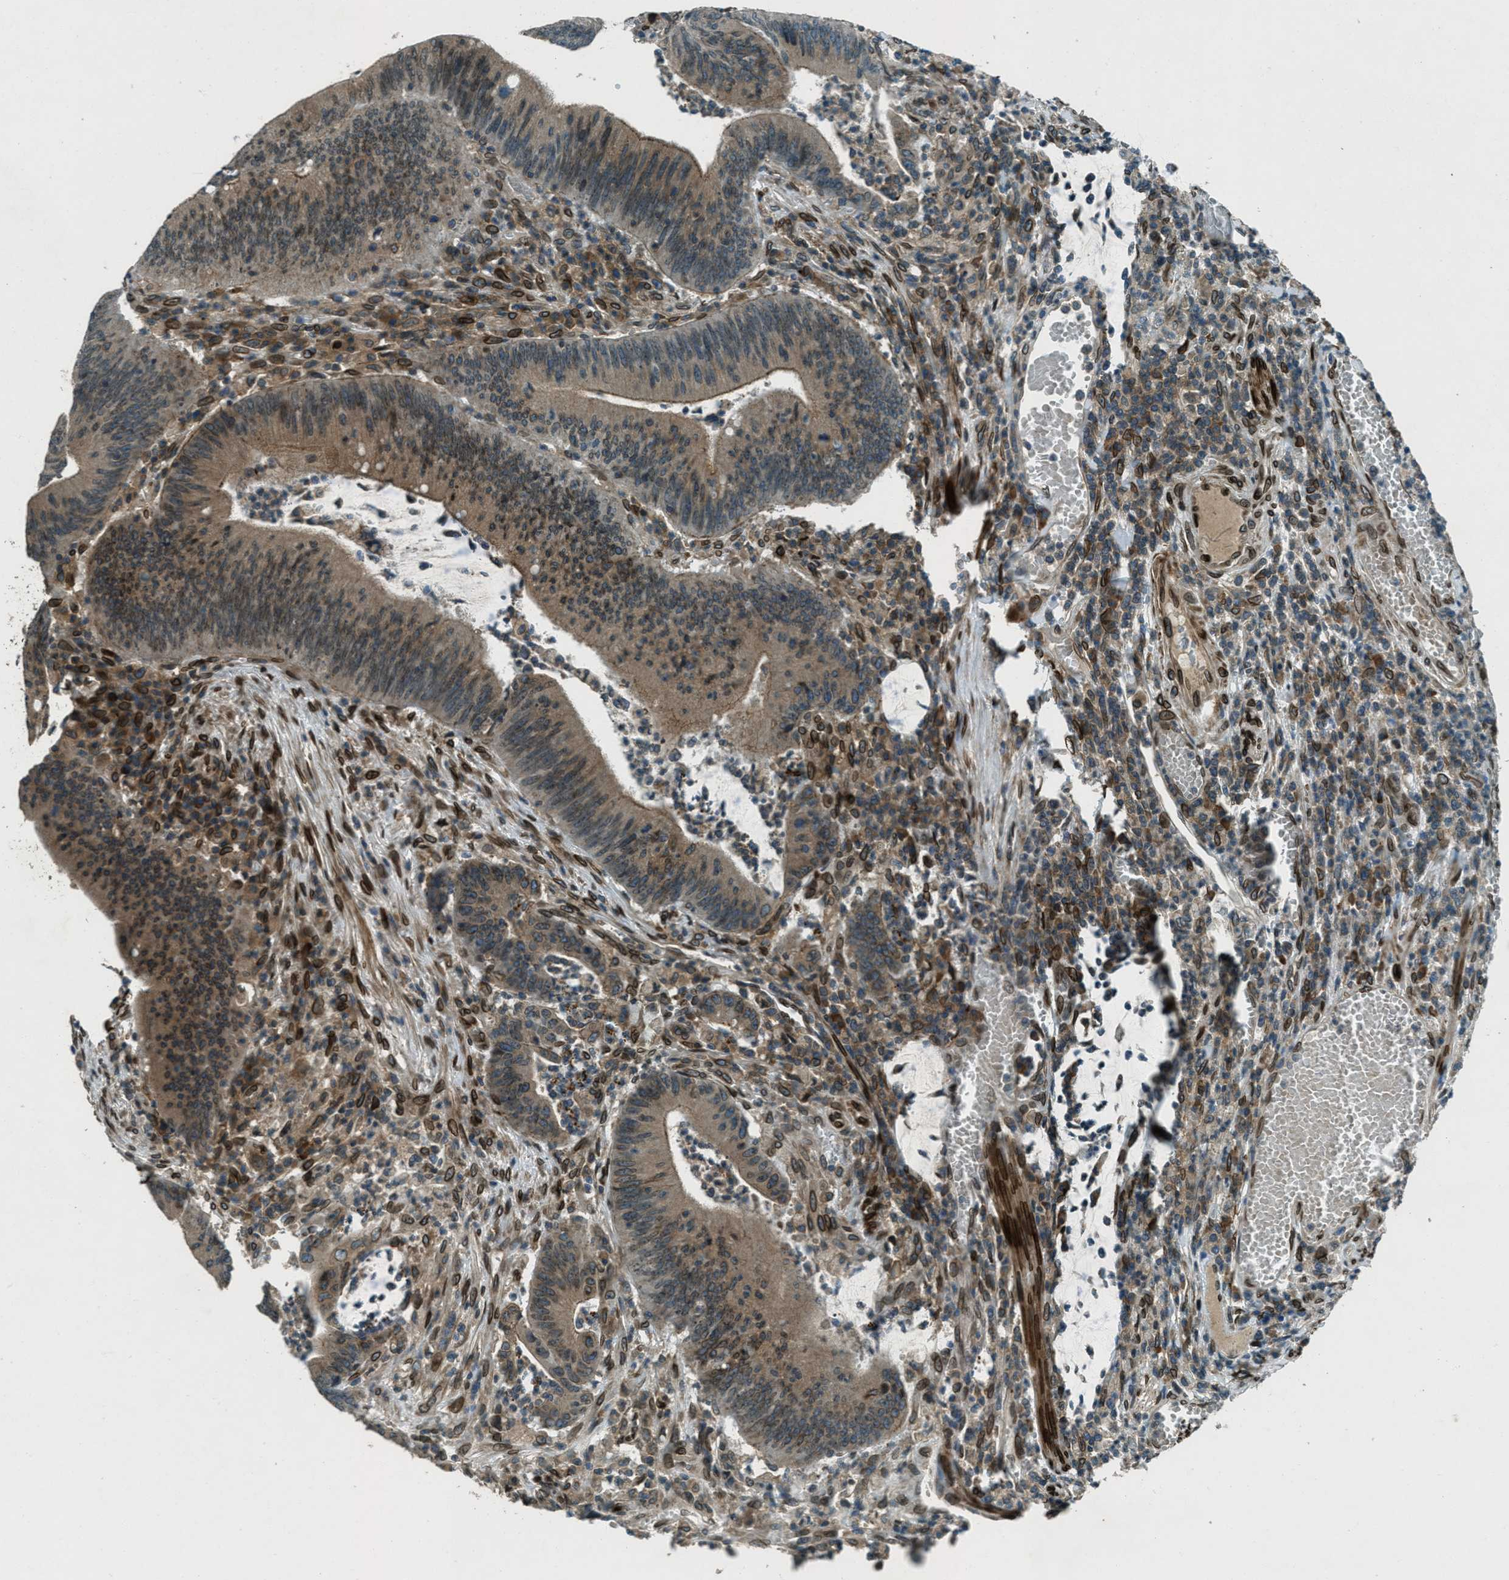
{"staining": {"intensity": "moderate", "quantity": ">75%", "location": "cytoplasmic/membranous,nuclear"}, "tissue": "colorectal cancer", "cell_type": "Tumor cells", "image_type": "cancer", "snomed": [{"axis": "morphology", "description": "Normal tissue, NOS"}, {"axis": "morphology", "description": "Adenocarcinoma, NOS"}, {"axis": "topography", "description": "Rectum"}], "caption": "Immunohistochemistry (IHC) of colorectal cancer exhibits medium levels of moderate cytoplasmic/membranous and nuclear positivity in approximately >75% of tumor cells.", "gene": "LEMD2", "patient": {"sex": "female", "age": 66}}